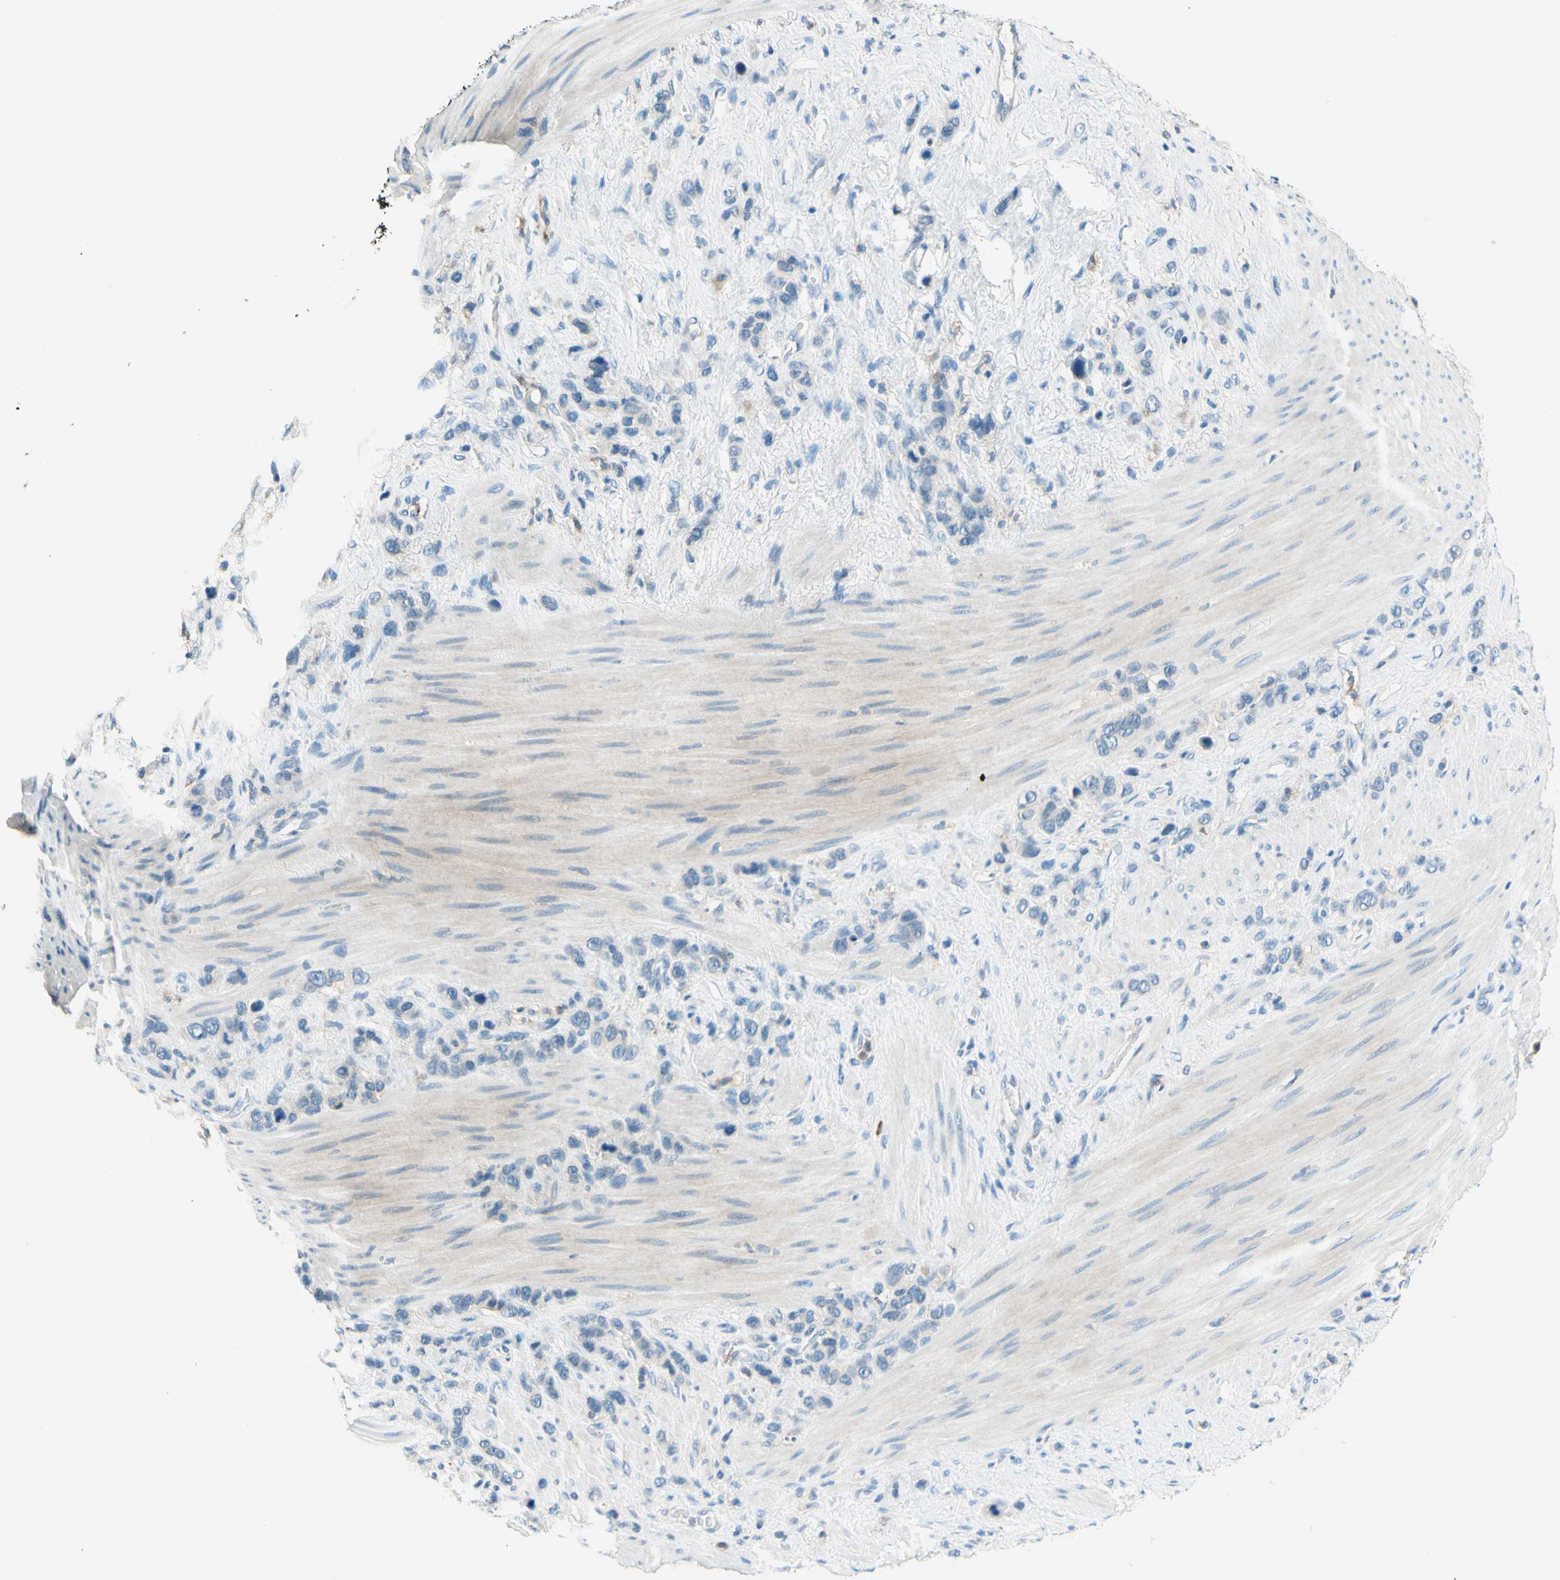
{"staining": {"intensity": "negative", "quantity": "none", "location": "none"}, "tissue": "stomach cancer", "cell_type": "Tumor cells", "image_type": "cancer", "snomed": [{"axis": "morphology", "description": "Adenocarcinoma, NOS"}, {"axis": "morphology", "description": "Adenocarcinoma, High grade"}, {"axis": "topography", "description": "Stomach, upper"}, {"axis": "topography", "description": "Stomach, lower"}], "caption": "DAB (3,3'-diaminobenzidine) immunohistochemical staining of adenocarcinoma (high-grade) (stomach) reveals no significant expression in tumor cells. (DAB (3,3'-diaminobenzidine) immunohistochemistry visualized using brightfield microscopy, high magnification).", "gene": "SIGLEC9", "patient": {"sex": "female", "age": 65}}